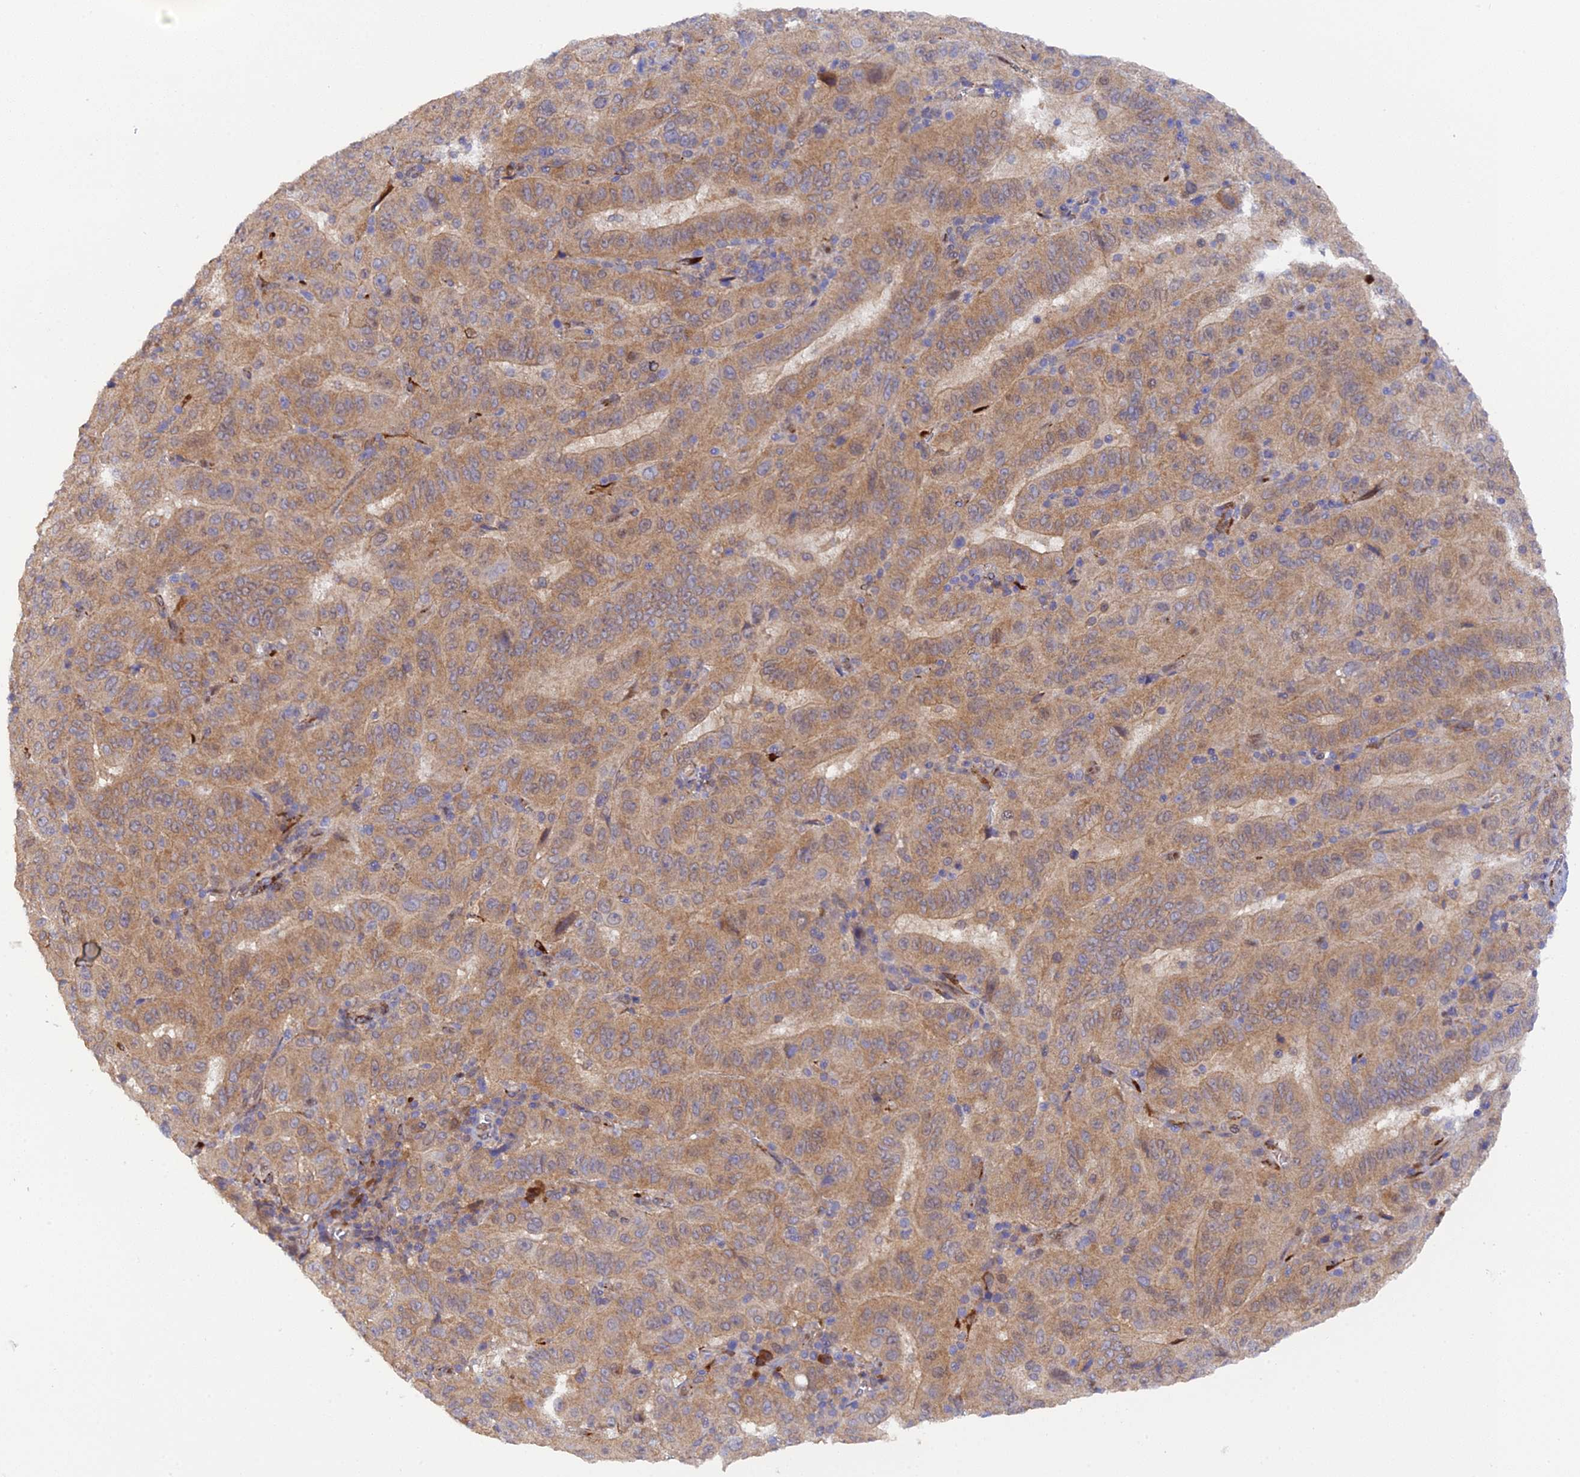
{"staining": {"intensity": "weak", "quantity": ">75%", "location": "cytoplasmic/membranous"}, "tissue": "pancreatic cancer", "cell_type": "Tumor cells", "image_type": "cancer", "snomed": [{"axis": "morphology", "description": "Adenocarcinoma, NOS"}, {"axis": "topography", "description": "Pancreas"}], "caption": "About >75% of tumor cells in human pancreatic cancer (adenocarcinoma) display weak cytoplasmic/membranous protein positivity as visualized by brown immunohistochemical staining.", "gene": "P3H3", "patient": {"sex": "male", "age": 63}}